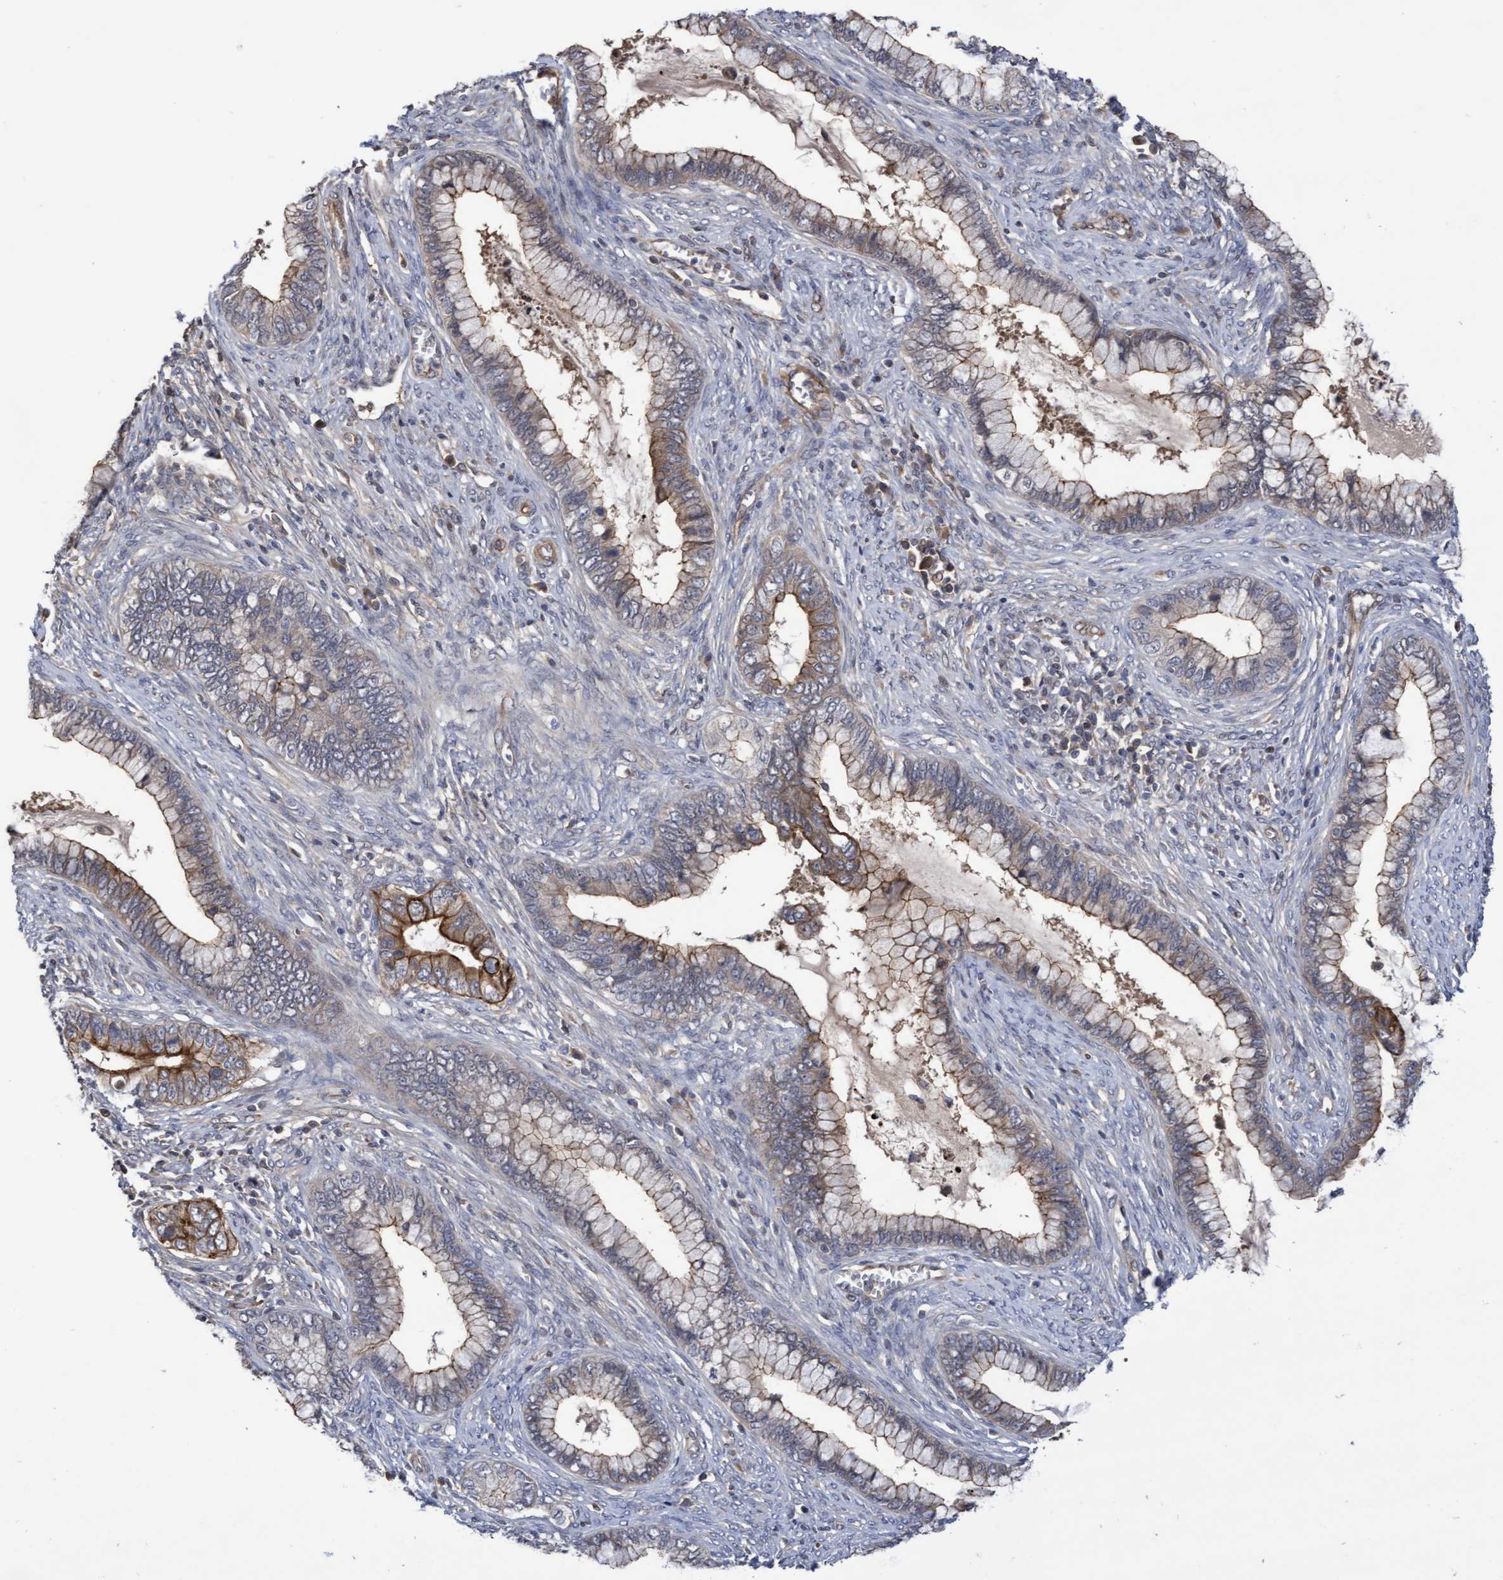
{"staining": {"intensity": "moderate", "quantity": "<25%", "location": "cytoplasmic/membranous"}, "tissue": "cervical cancer", "cell_type": "Tumor cells", "image_type": "cancer", "snomed": [{"axis": "morphology", "description": "Adenocarcinoma, NOS"}, {"axis": "topography", "description": "Cervix"}], "caption": "The immunohistochemical stain labels moderate cytoplasmic/membranous staining in tumor cells of cervical cancer (adenocarcinoma) tissue.", "gene": "COBL", "patient": {"sex": "female", "age": 44}}